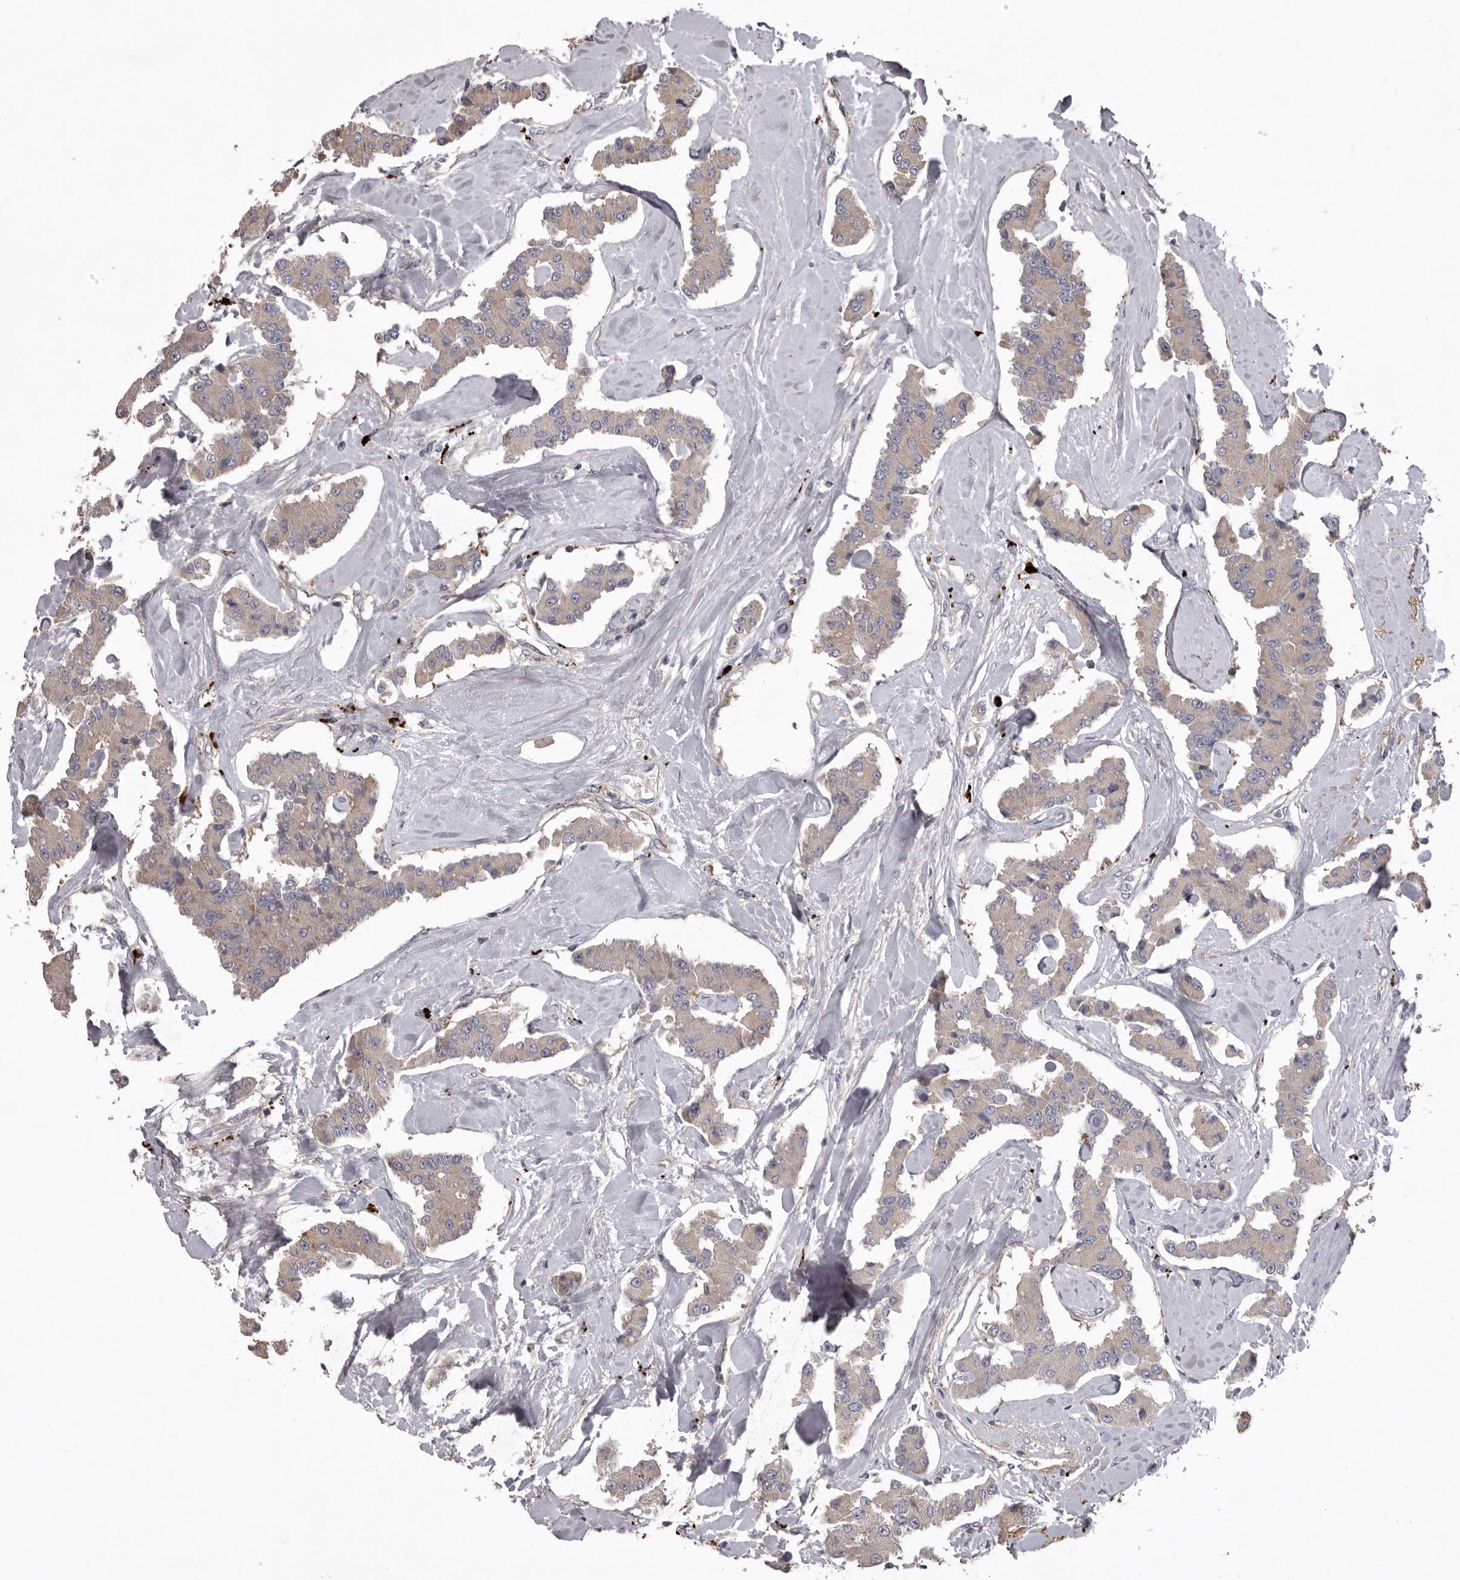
{"staining": {"intensity": "negative", "quantity": "none", "location": "none"}, "tissue": "carcinoid", "cell_type": "Tumor cells", "image_type": "cancer", "snomed": [{"axis": "morphology", "description": "Carcinoid, malignant, NOS"}, {"axis": "topography", "description": "Pancreas"}], "caption": "Carcinoid stained for a protein using immunohistochemistry (IHC) displays no expression tumor cells.", "gene": "WDR47", "patient": {"sex": "male", "age": 41}}